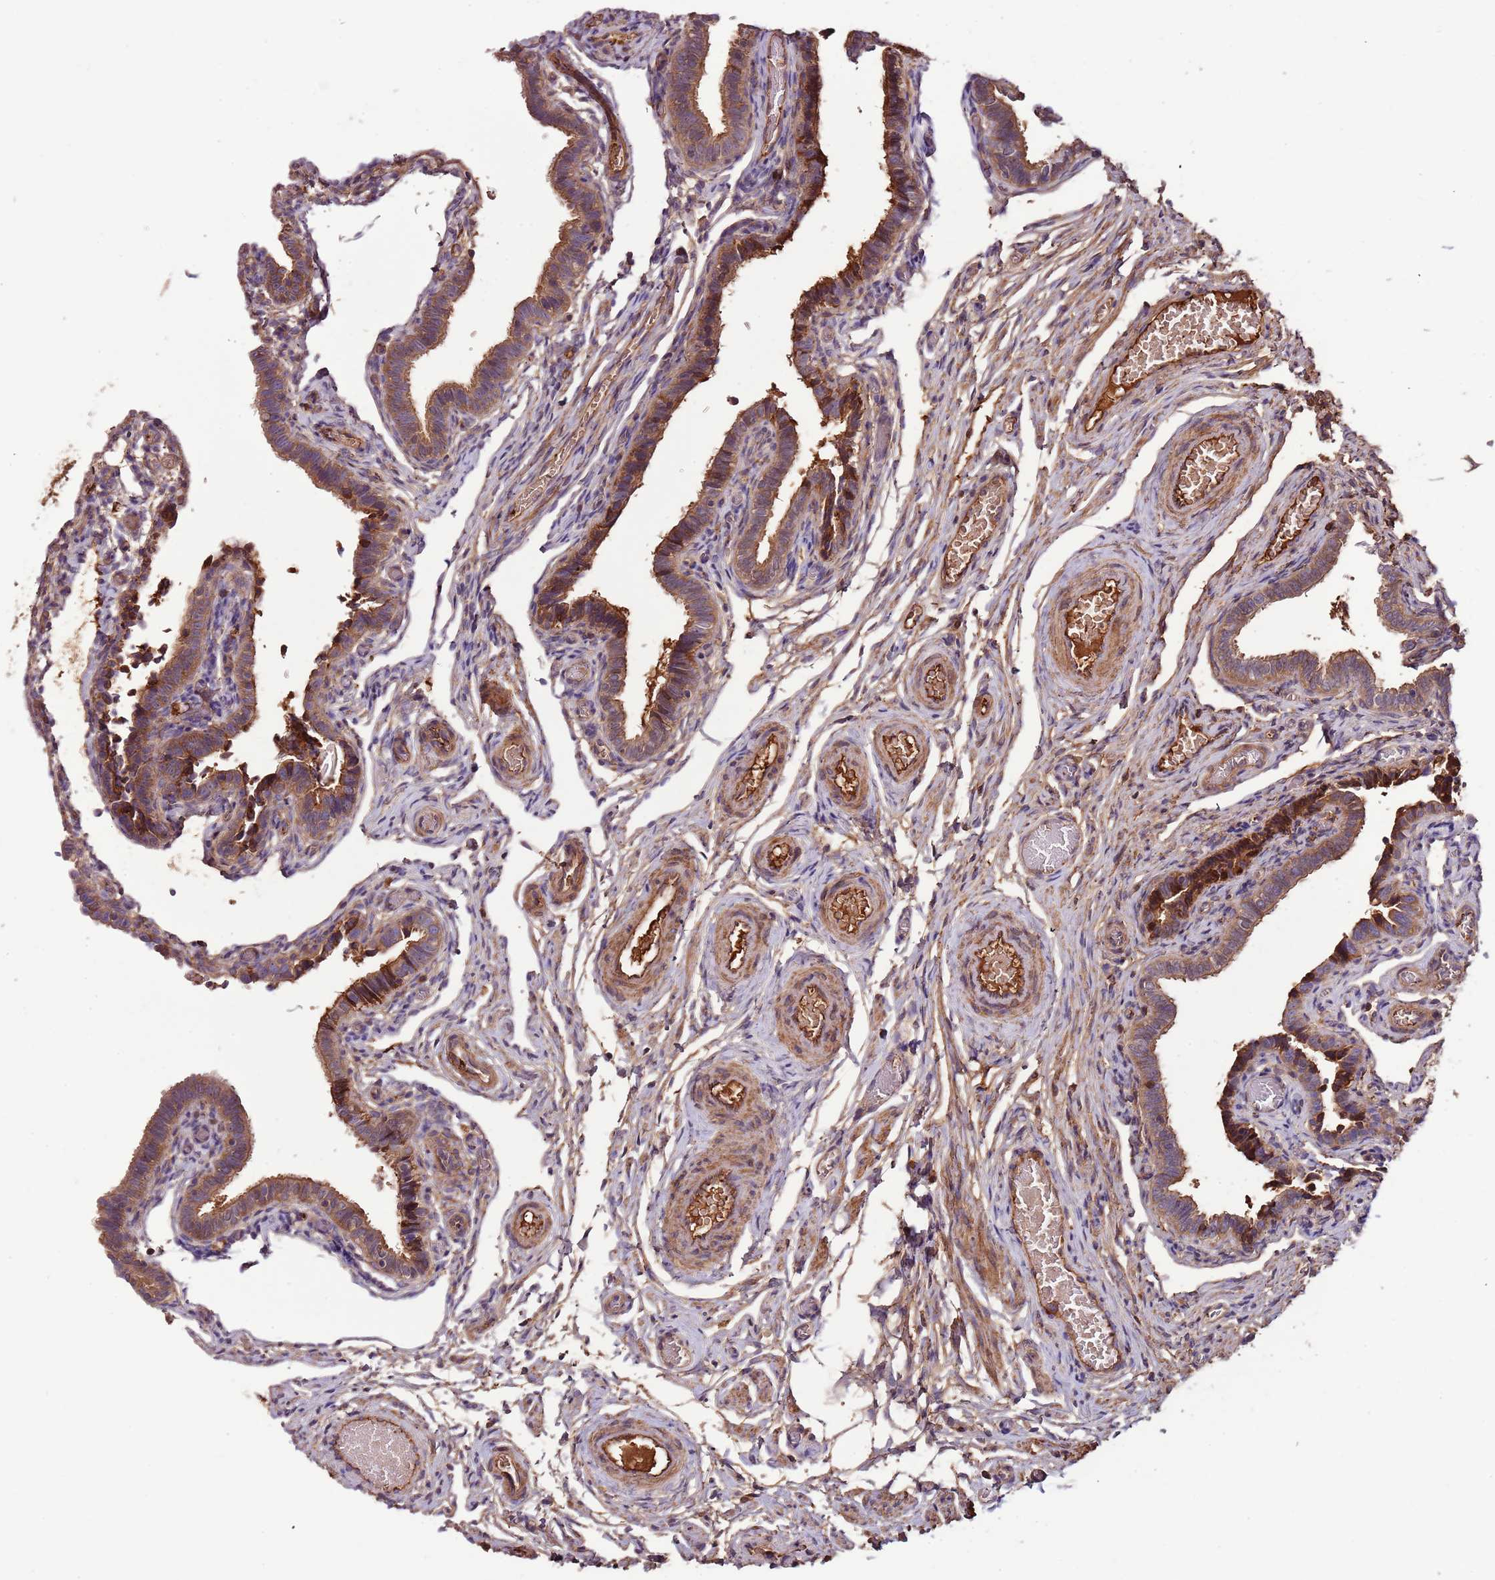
{"staining": {"intensity": "moderate", "quantity": ">75%", "location": "cytoplasmic/membranous"}, "tissue": "fallopian tube", "cell_type": "Glandular cells", "image_type": "normal", "snomed": [{"axis": "morphology", "description": "Normal tissue, NOS"}, {"axis": "topography", "description": "Fallopian tube"}], "caption": "Immunohistochemistry (IHC) photomicrograph of benign human fallopian tube stained for a protein (brown), which exhibits medium levels of moderate cytoplasmic/membranous expression in about >75% of glandular cells.", "gene": "DENR", "patient": {"sex": "female", "age": 36}}